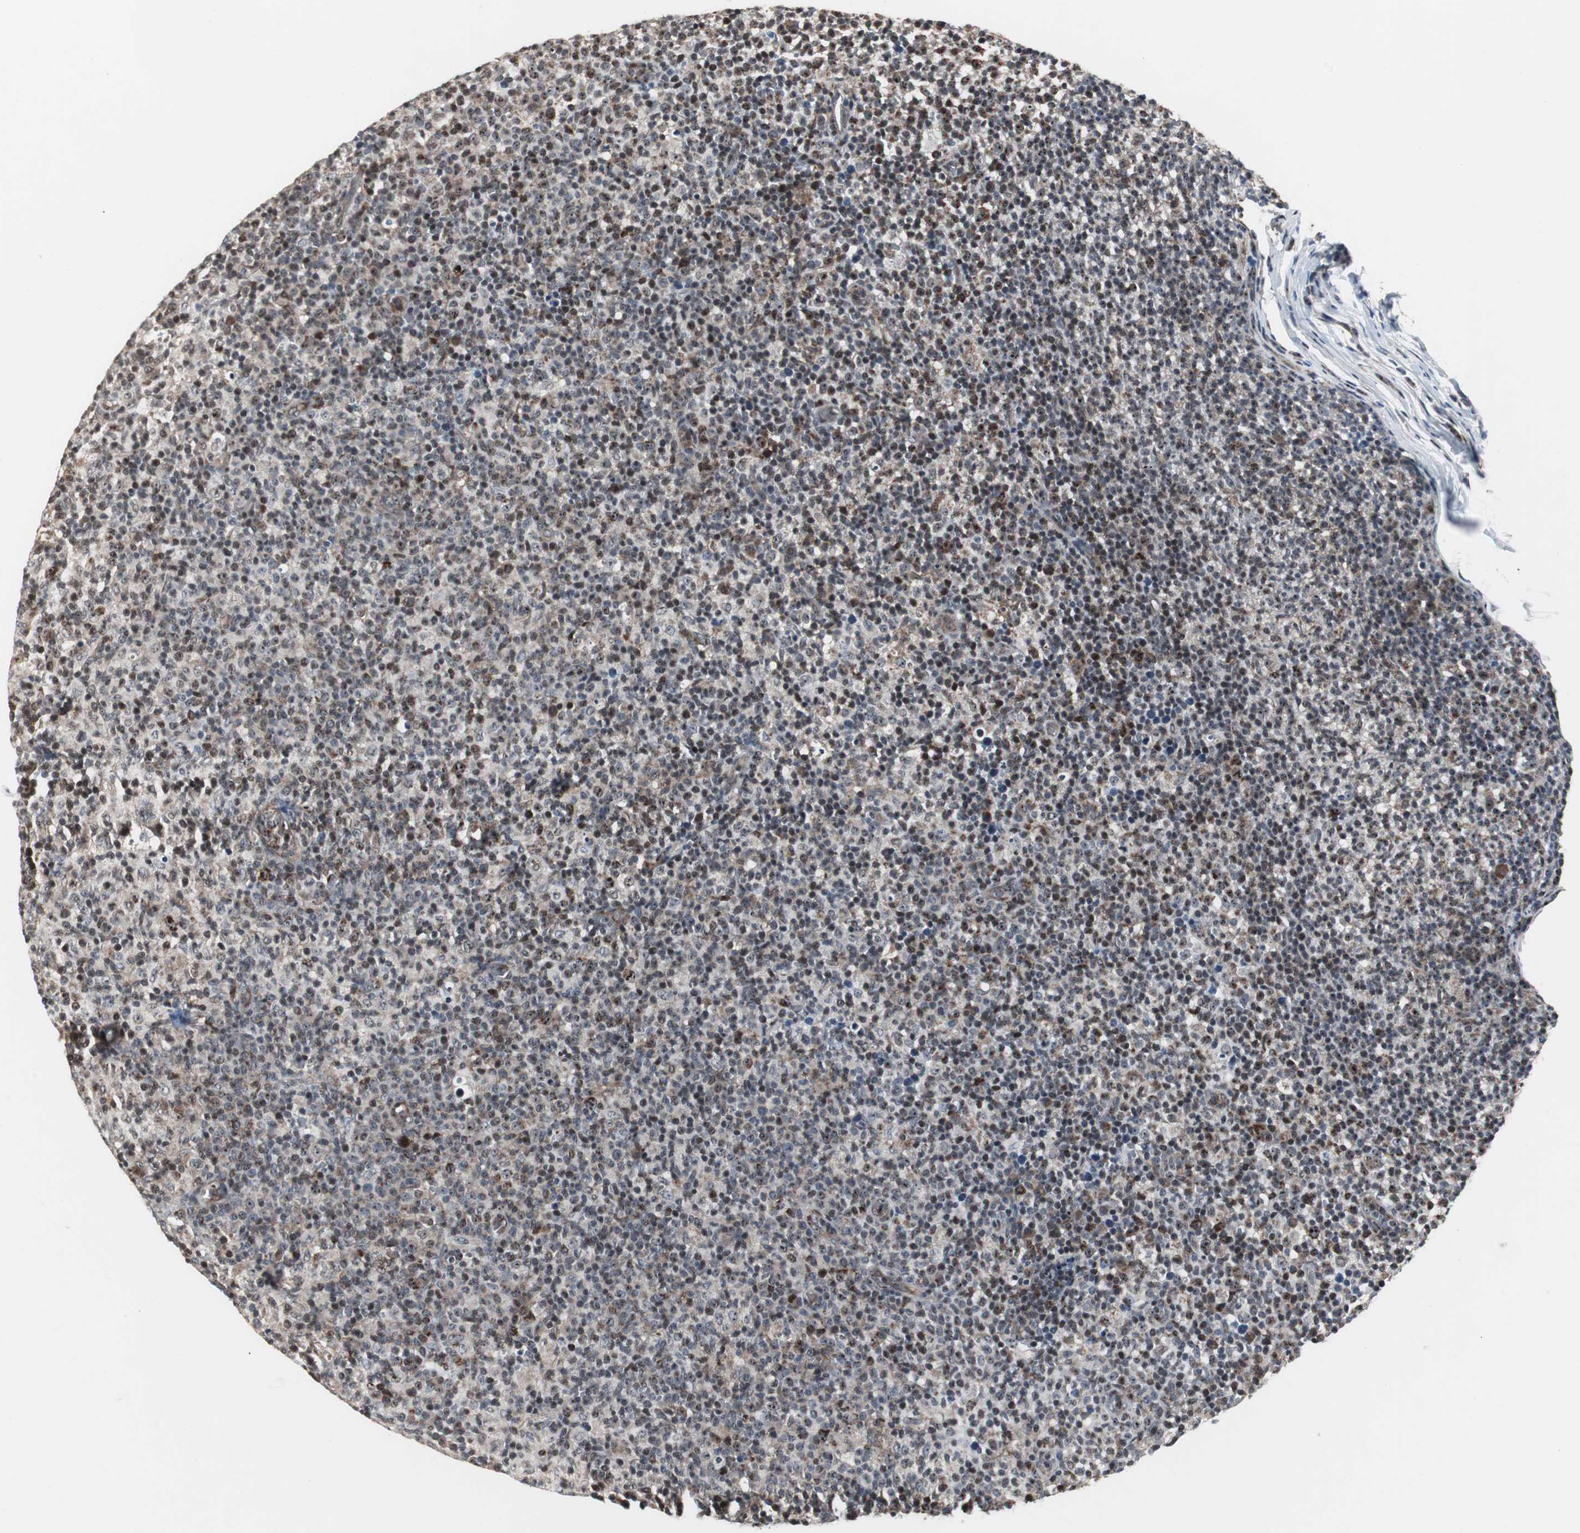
{"staining": {"intensity": "strong", "quantity": "25%-75%", "location": "cytoplasmic/membranous"}, "tissue": "lymph node", "cell_type": "Germinal center cells", "image_type": "normal", "snomed": [{"axis": "morphology", "description": "Normal tissue, NOS"}, {"axis": "morphology", "description": "Inflammation, NOS"}, {"axis": "topography", "description": "Lymph node"}], "caption": "Immunohistochemical staining of unremarkable human lymph node shows high levels of strong cytoplasmic/membranous expression in about 25%-75% of germinal center cells.", "gene": "MRPL40", "patient": {"sex": "male", "age": 55}}